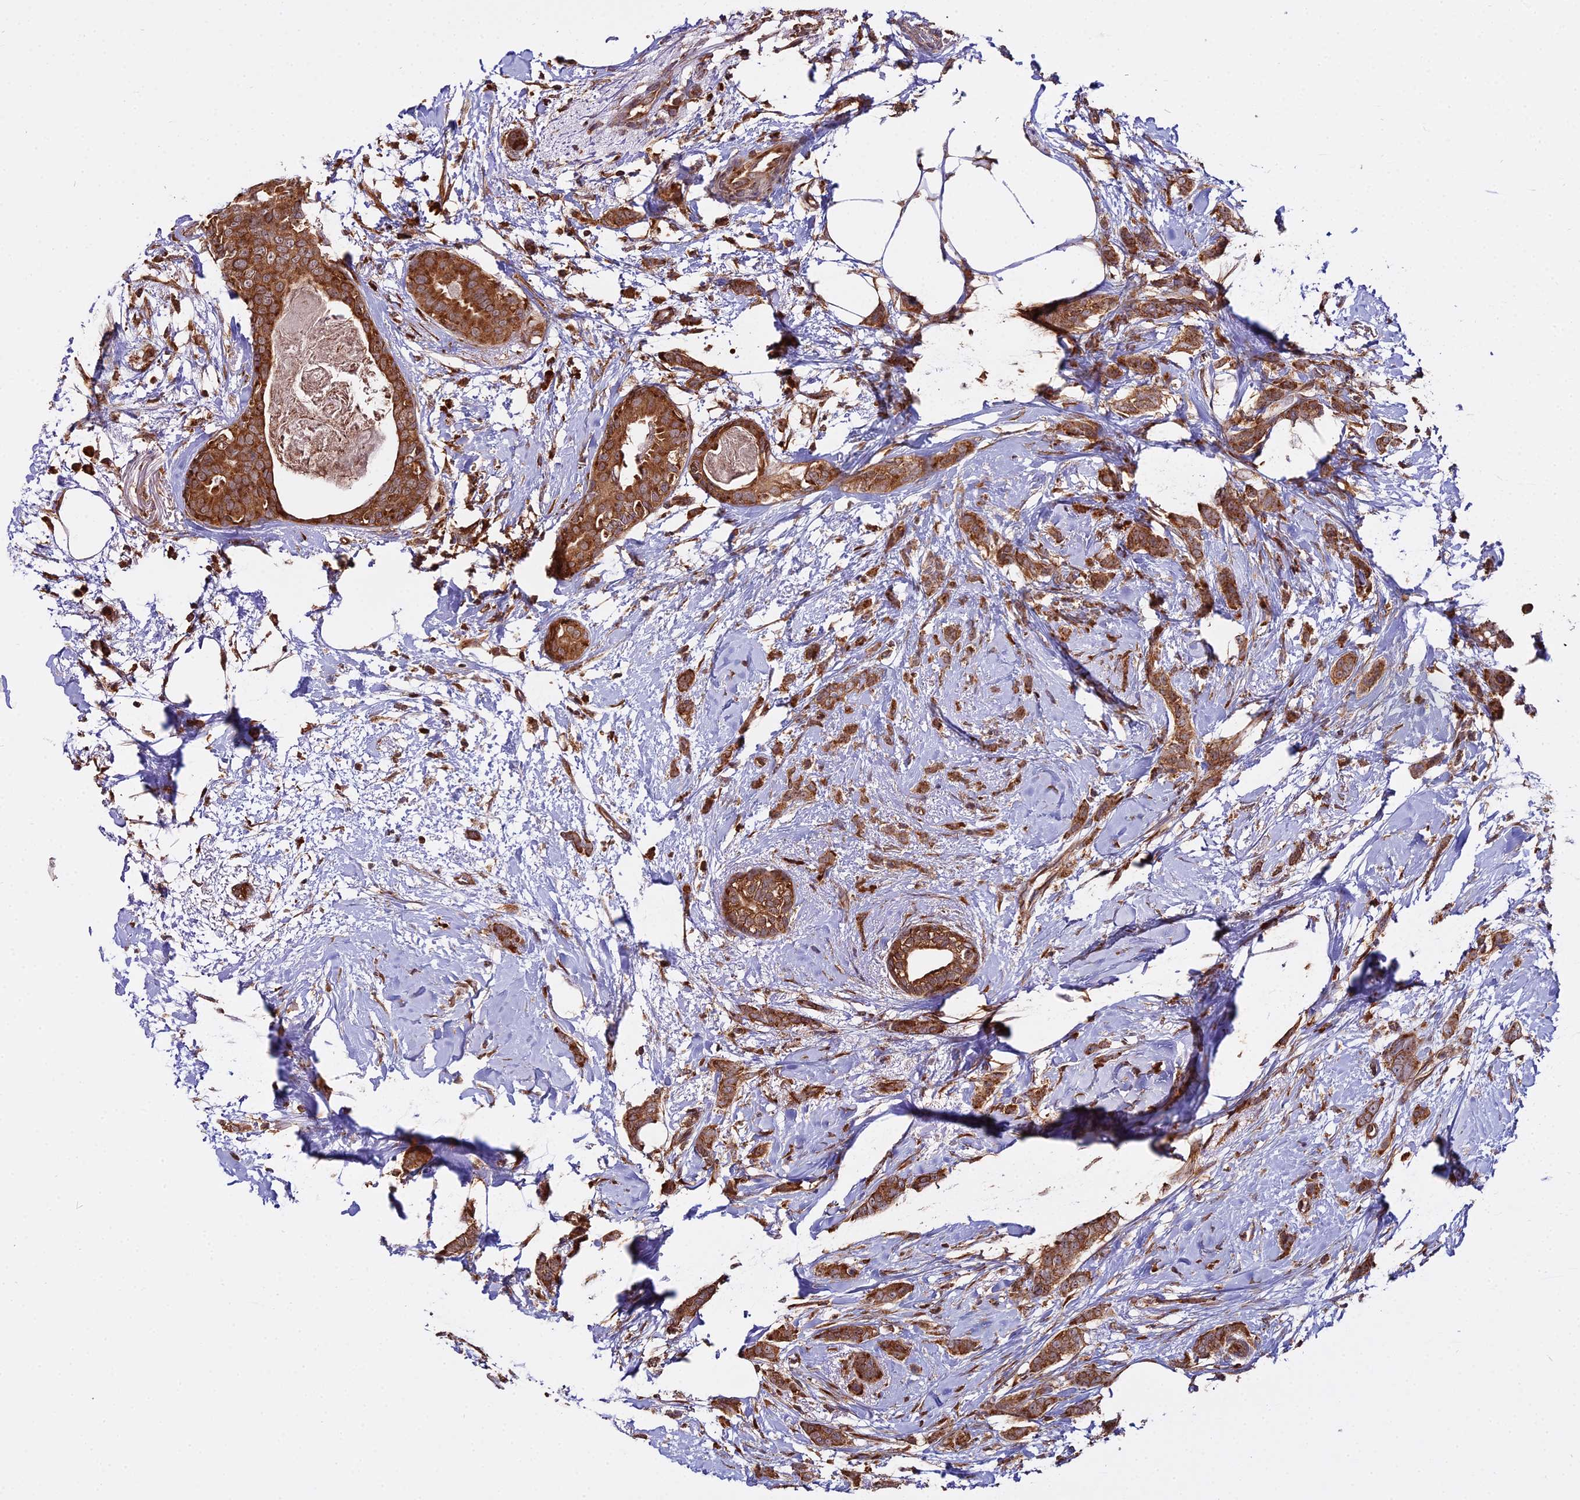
{"staining": {"intensity": "strong", "quantity": ">75%", "location": "cytoplasmic/membranous"}, "tissue": "breast cancer", "cell_type": "Tumor cells", "image_type": "cancer", "snomed": [{"axis": "morphology", "description": "Duct carcinoma"}, {"axis": "topography", "description": "Breast"}], "caption": "Protein expression analysis of invasive ductal carcinoma (breast) shows strong cytoplasmic/membranous staining in approximately >75% of tumor cells. Immunohistochemistry (ihc) stains the protein of interest in brown and the nuclei are stained blue.", "gene": "RPL26", "patient": {"sex": "female", "age": 72}}